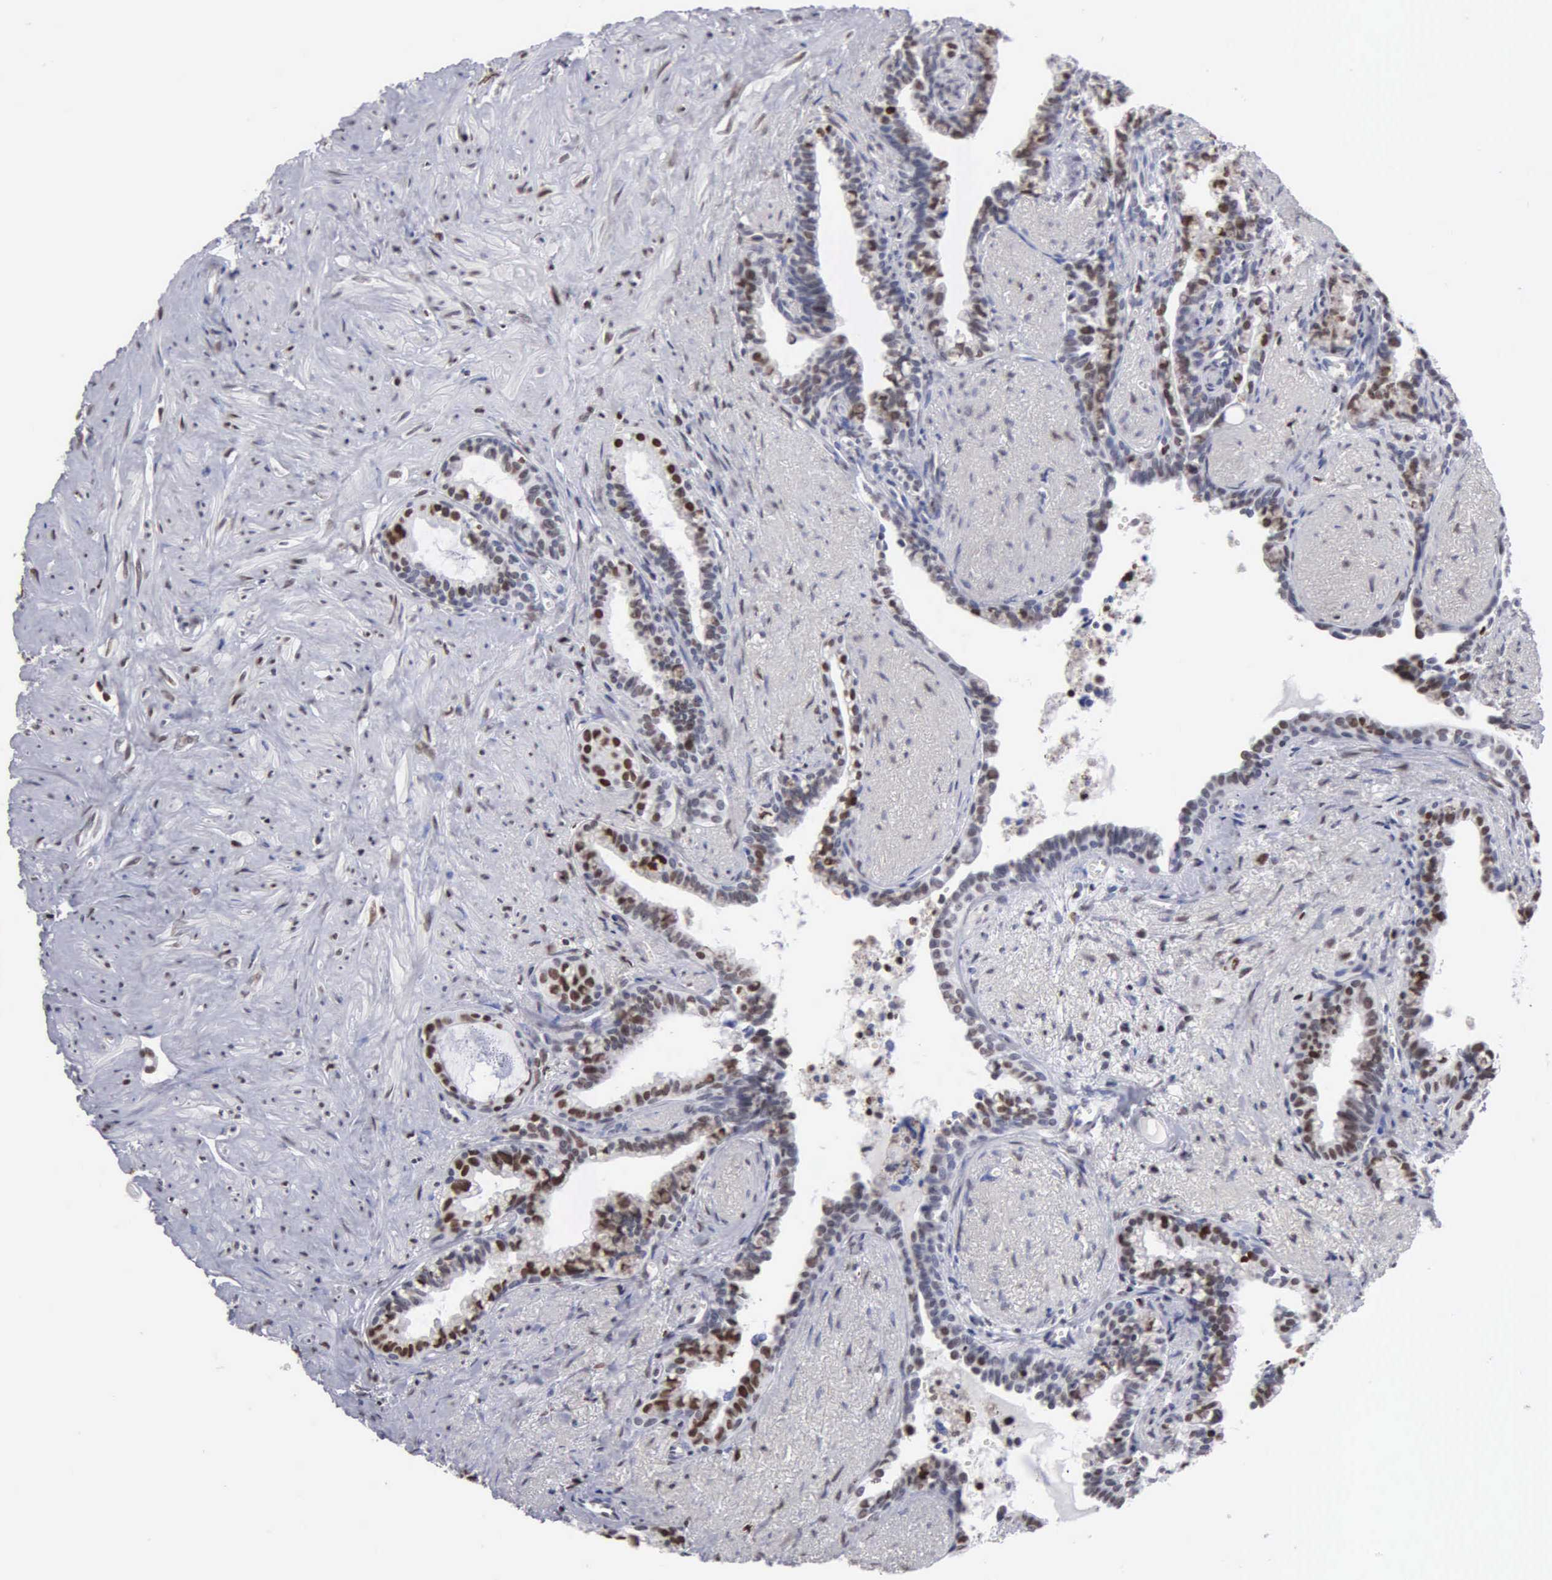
{"staining": {"intensity": "moderate", "quantity": "25%-75%", "location": "nuclear"}, "tissue": "seminal vesicle", "cell_type": "Glandular cells", "image_type": "normal", "snomed": [{"axis": "morphology", "description": "Normal tissue, NOS"}, {"axis": "topography", "description": "Seminal veicle"}], "caption": "Seminal vesicle stained with immunohistochemistry (IHC) reveals moderate nuclear positivity in approximately 25%-75% of glandular cells. (DAB IHC, brown staining for protein, blue staining for nuclei).", "gene": "CCNG1", "patient": {"sex": "male", "age": 60}}